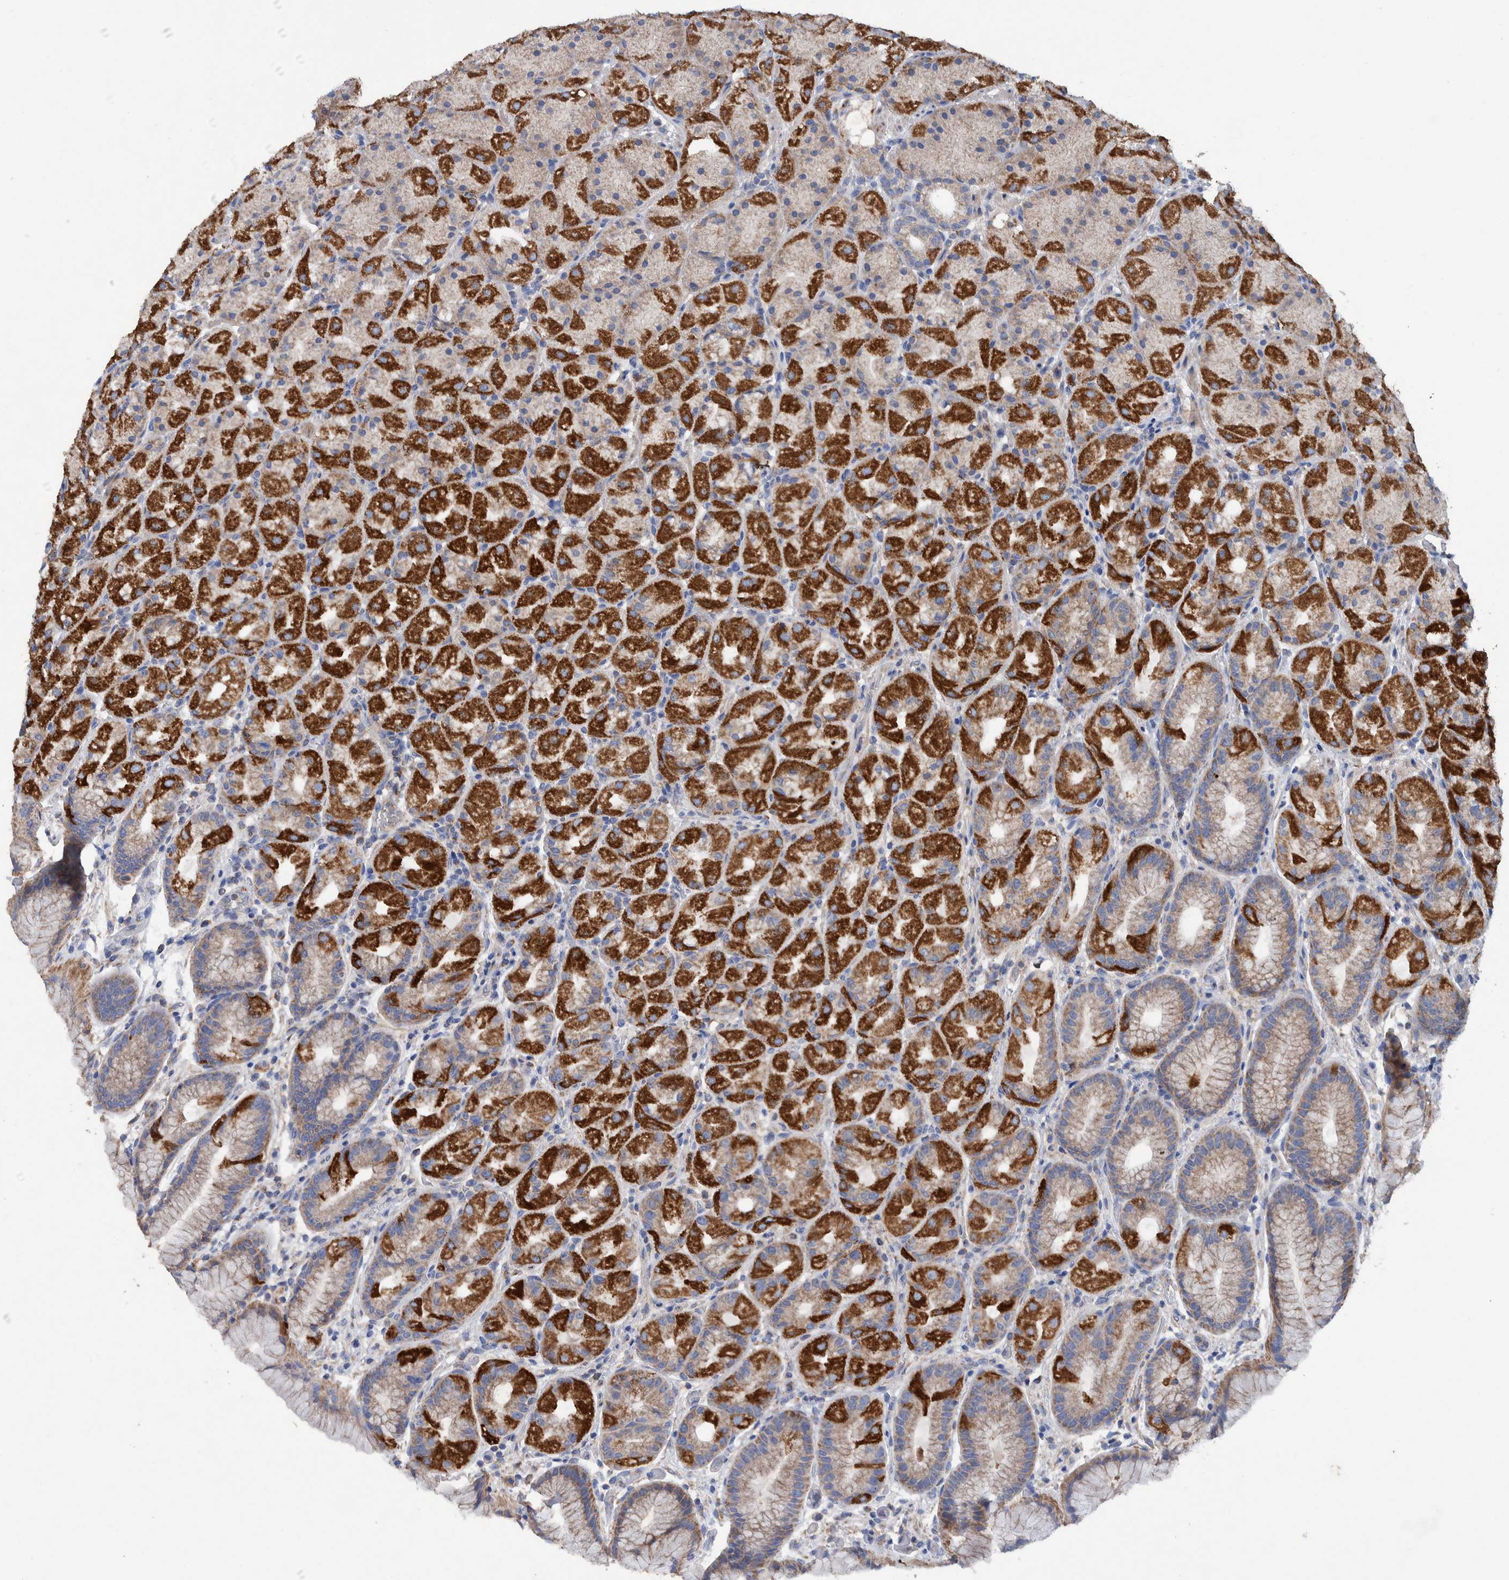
{"staining": {"intensity": "strong", "quantity": "25%-75%", "location": "cytoplasmic/membranous"}, "tissue": "stomach", "cell_type": "Glandular cells", "image_type": "normal", "snomed": [{"axis": "morphology", "description": "Normal tissue, NOS"}, {"axis": "topography", "description": "Stomach, upper"}, {"axis": "topography", "description": "Stomach"}], "caption": "DAB (3,3'-diaminobenzidine) immunohistochemical staining of normal human stomach displays strong cytoplasmic/membranous protein positivity in about 25%-75% of glandular cells.", "gene": "DECR1", "patient": {"sex": "male", "age": 48}}